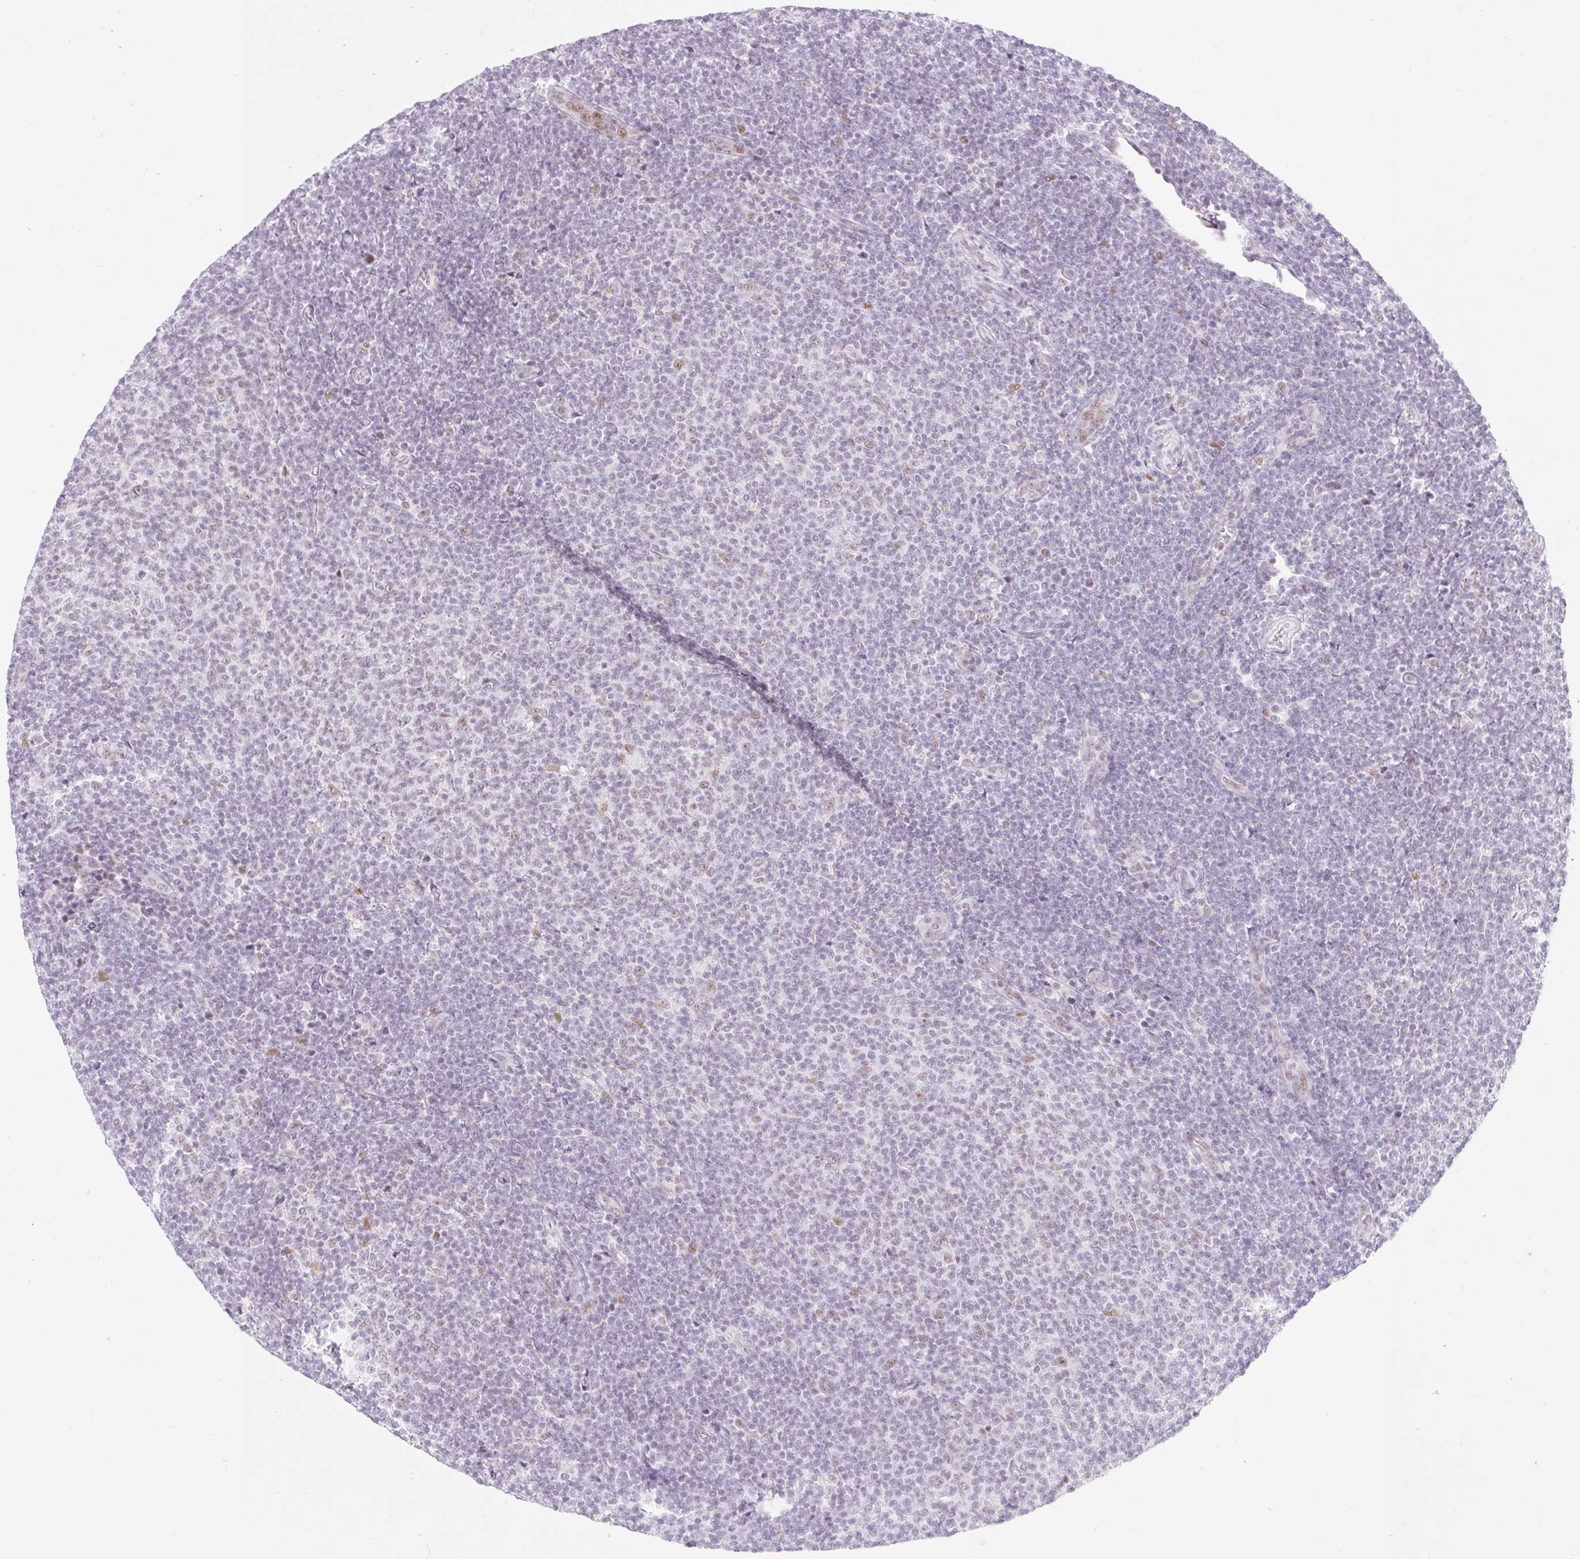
{"staining": {"intensity": "negative", "quantity": "none", "location": "none"}, "tissue": "lymphoma", "cell_type": "Tumor cells", "image_type": "cancer", "snomed": [{"axis": "morphology", "description": "Malignant lymphoma, non-Hodgkin's type, Low grade"}, {"axis": "topography", "description": "Lymph node"}], "caption": "An image of lymphoma stained for a protein exhibits no brown staining in tumor cells.", "gene": "H2BW1", "patient": {"sex": "male", "age": 66}}